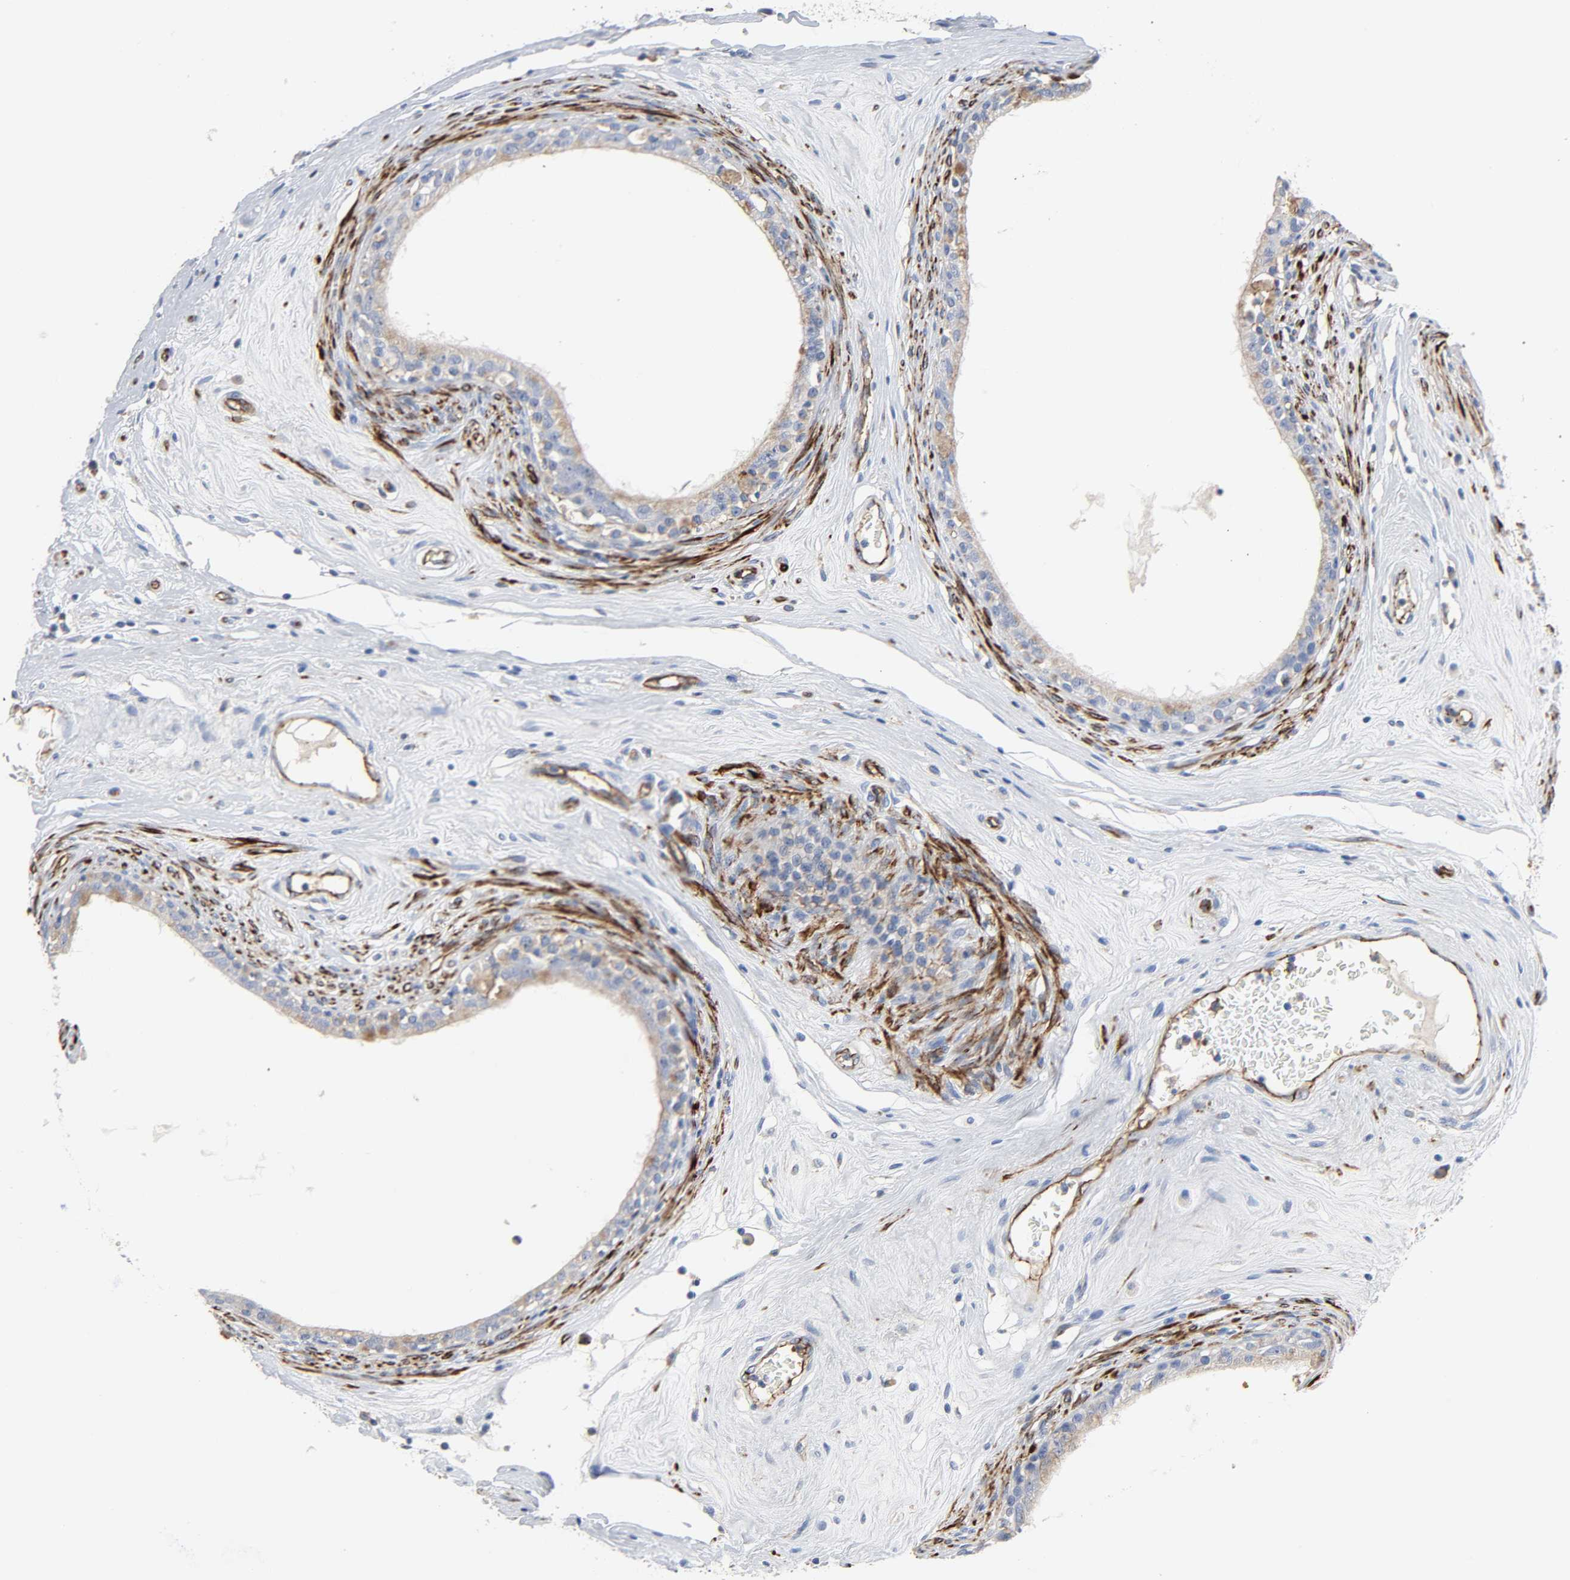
{"staining": {"intensity": "weak", "quantity": "<25%", "location": "cytoplasmic/membranous"}, "tissue": "epididymis", "cell_type": "Glandular cells", "image_type": "normal", "snomed": [{"axis": "morphology", "description": "Normal tissue, NOS"}, {"axis": "morphology", "description": "Inflammation, NOS"}, {"axis": "topography", "description": "Epididymis"}], "caption": "Immunohistochemistry (IHC) image of normal epididymis stained for a protein (brown), which reveals no staining in glandular cells. The staining was performed using DAB to visualize the protein expression in brown, while the nuclei were stained in blue with hematoxylin (Magnification: 20x).", "gene": "PECAM1", "patient": {"sex": "male", "age": 84}}